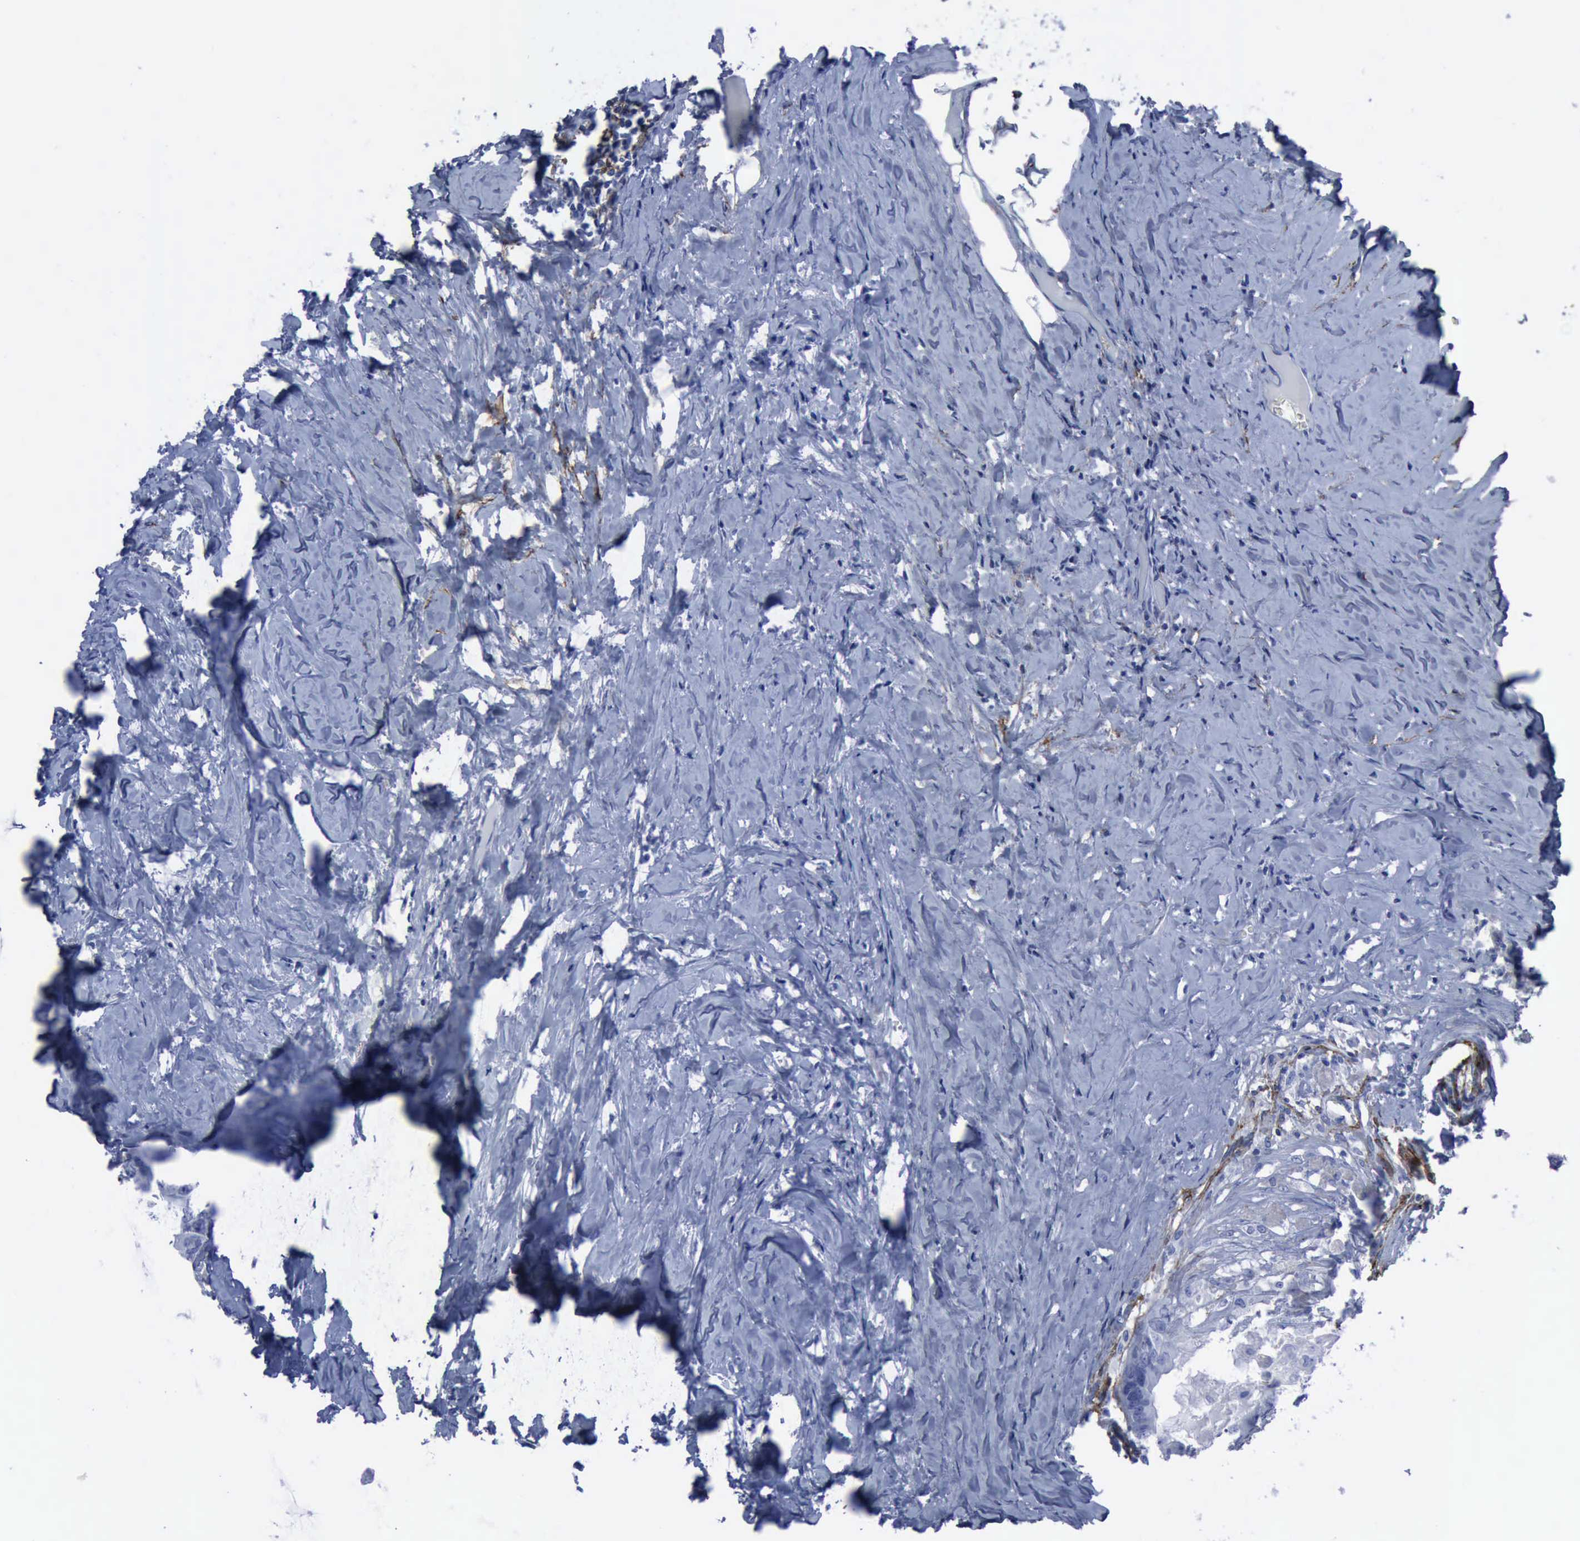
{"staining": {"intensity": "negative", "quantity": "none", "location": "none"}, "tissue": "colorectal cancer", "cell_type": "Tumor cells", "image_type": "cancer", "snomed": [{"axis": "morphology", "description": "Adenocarcinoma, NOS"}, {"axis": "topography", "description": "Colon"}], "caption": "Immunohistochemistry (IHC) of colorectal cancer reveals no positivity in tumor cells. The staining is performed using DAB (3,3'-diaminobenzidine) brown chromogen with nuclei counter-stained in using hematoxylin.", "gene": "NGFR", "patient": {"sex": "female", "age": 55}}